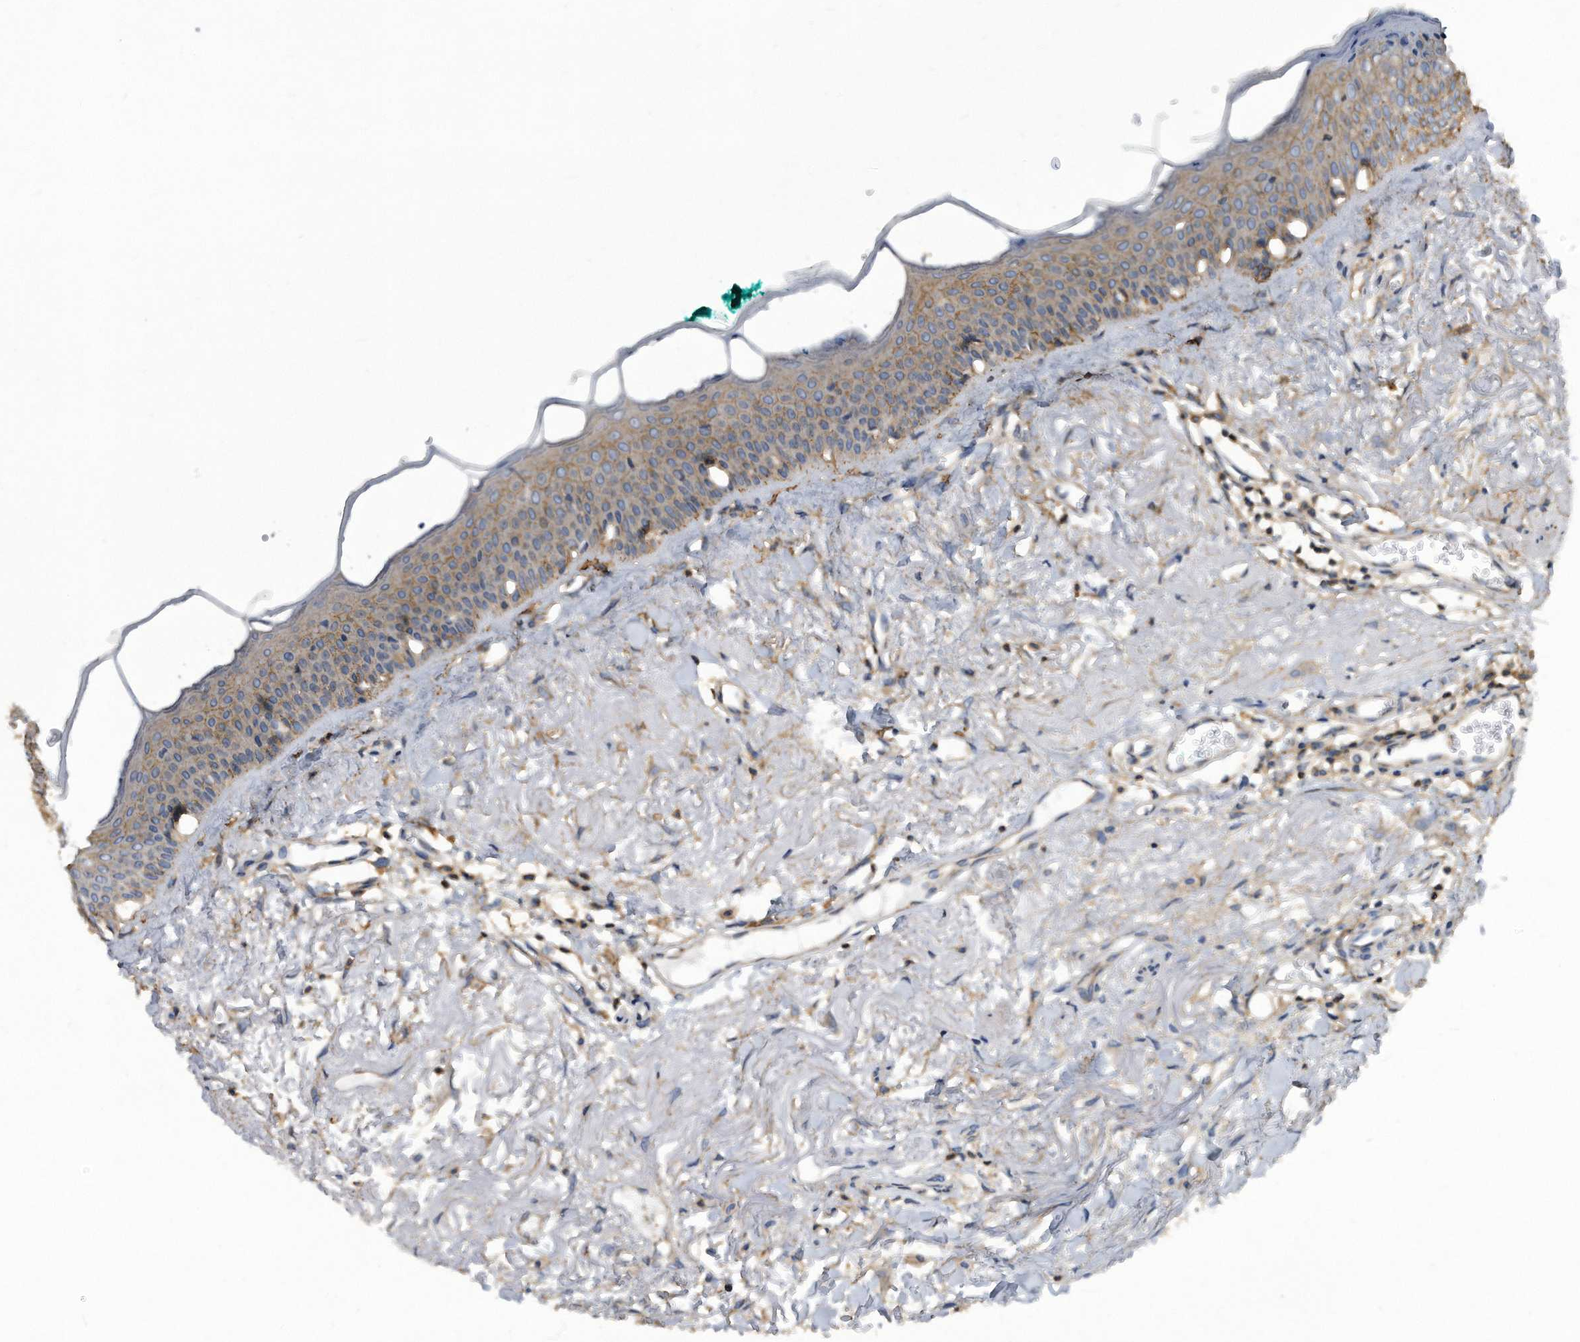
{"staining": {"intensity": "weak", "quantity": ">75%", "location": "cytoplasmic/membranous"}, "tissue": "oral mucosa", "cell_type": "Squamous epithelial cells", "image_type": "normal", "snomed": [{"axis": "morphology", "description": "Normal tissue, NOS"}, {"axis": "topography", "description": "Oral tissue"}], "caption": "Weak cytoplasmic/membranous positivity is appreciated in about >75% of squamous epithelial cells in benign oral mucosa. The protein is shown in brown color, while the nuclei are stained blue.", "gene": "ATG5", "patient": {"sex": "female", "age": 70}}